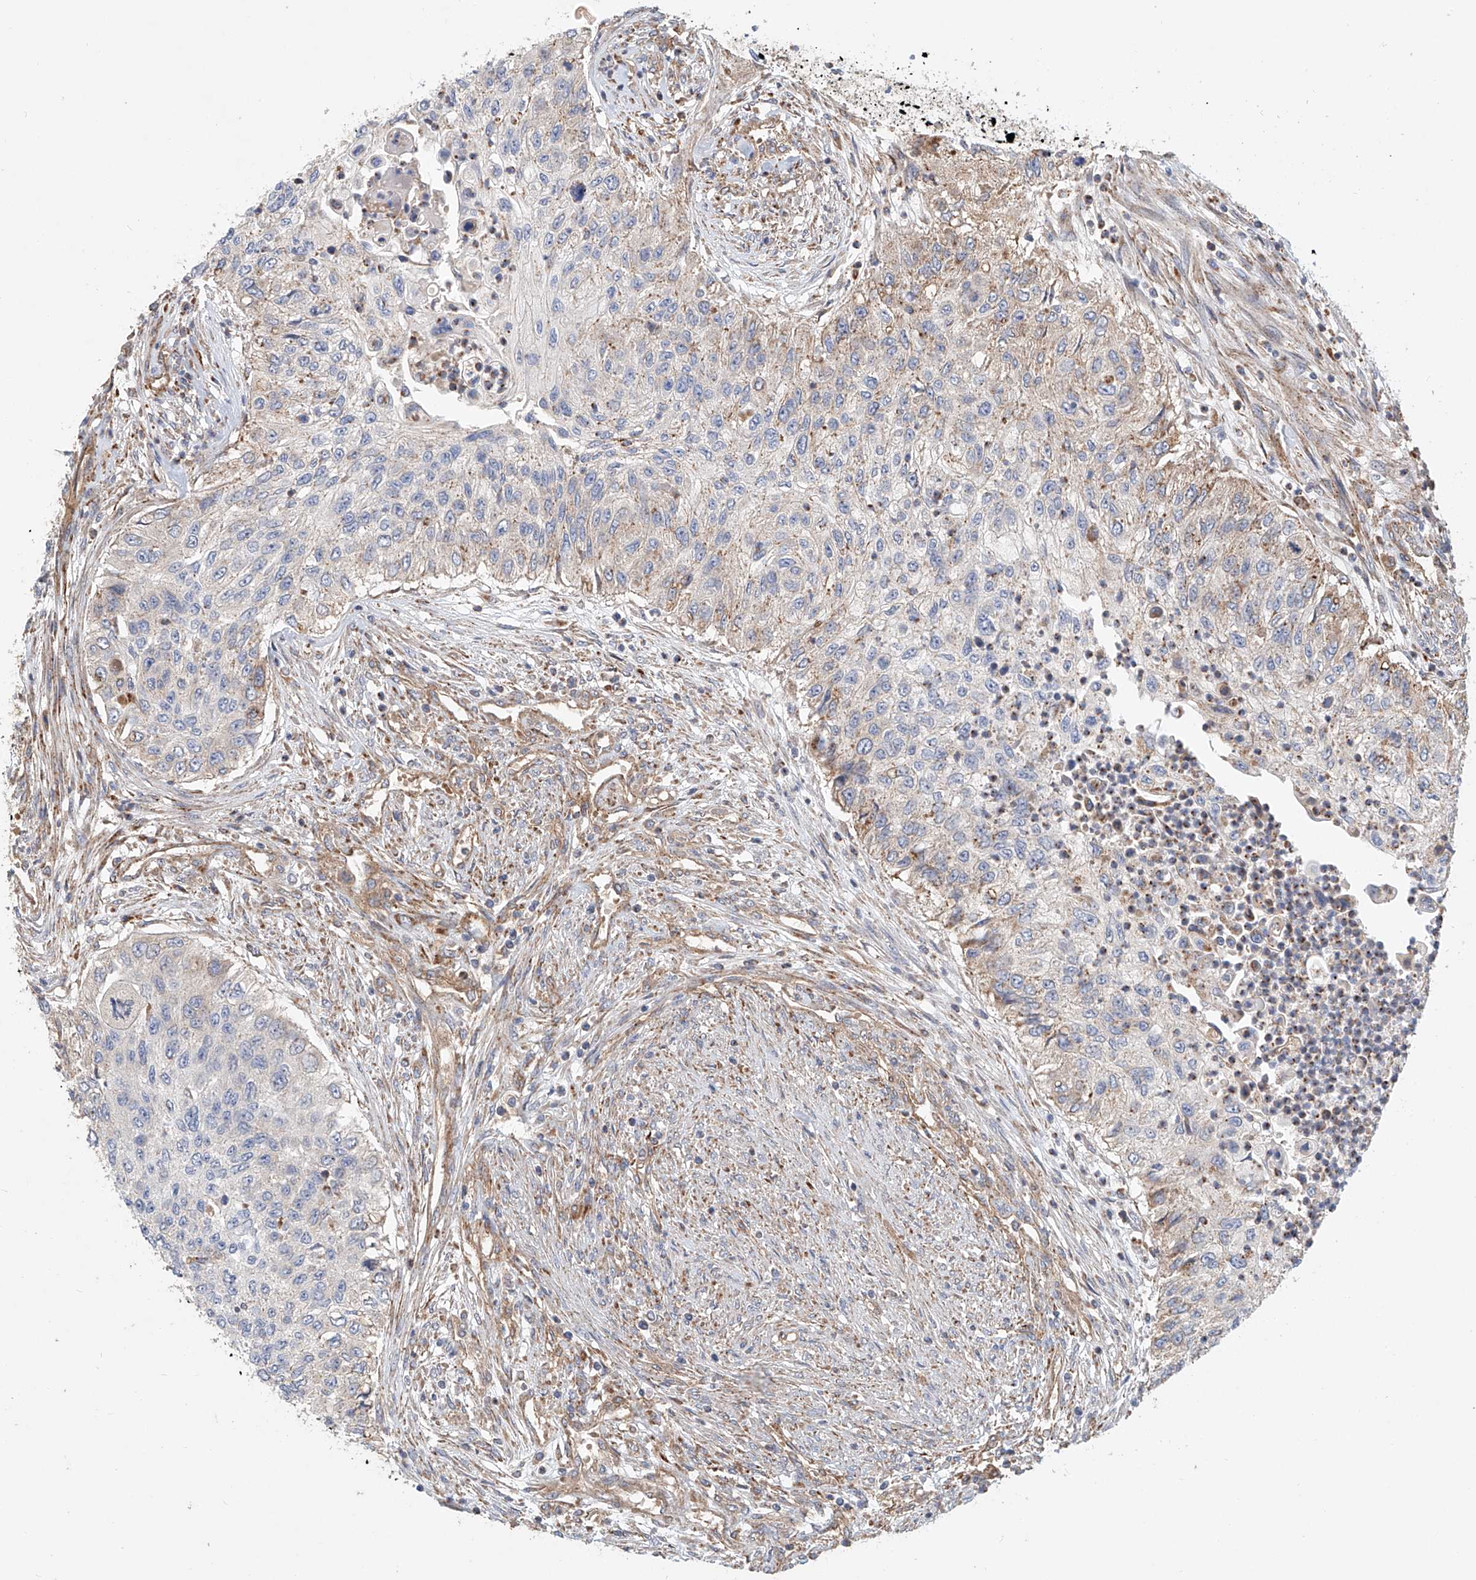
{"staining": {"intensity": "weak", "quantity": "<25%", "location": "cytoplasmic/membranous"}, "tissue": "urothelial cancer", "cell_type": "Tumor cells", "image_type": "cancer", "snomed": [{"axis": "morphology", "description": "Urothelial carcinoma, High grade"}, {"axis": "topography", "description": "Urinary bladder"}], "caption": "Urothelial carcinoma (high-grade) stained for a protein using immunohistochemistry (IHC) displays no expression tumor cells.", "gene": "HGSNAT", "patient": {"sex": "female", "age": 60}}